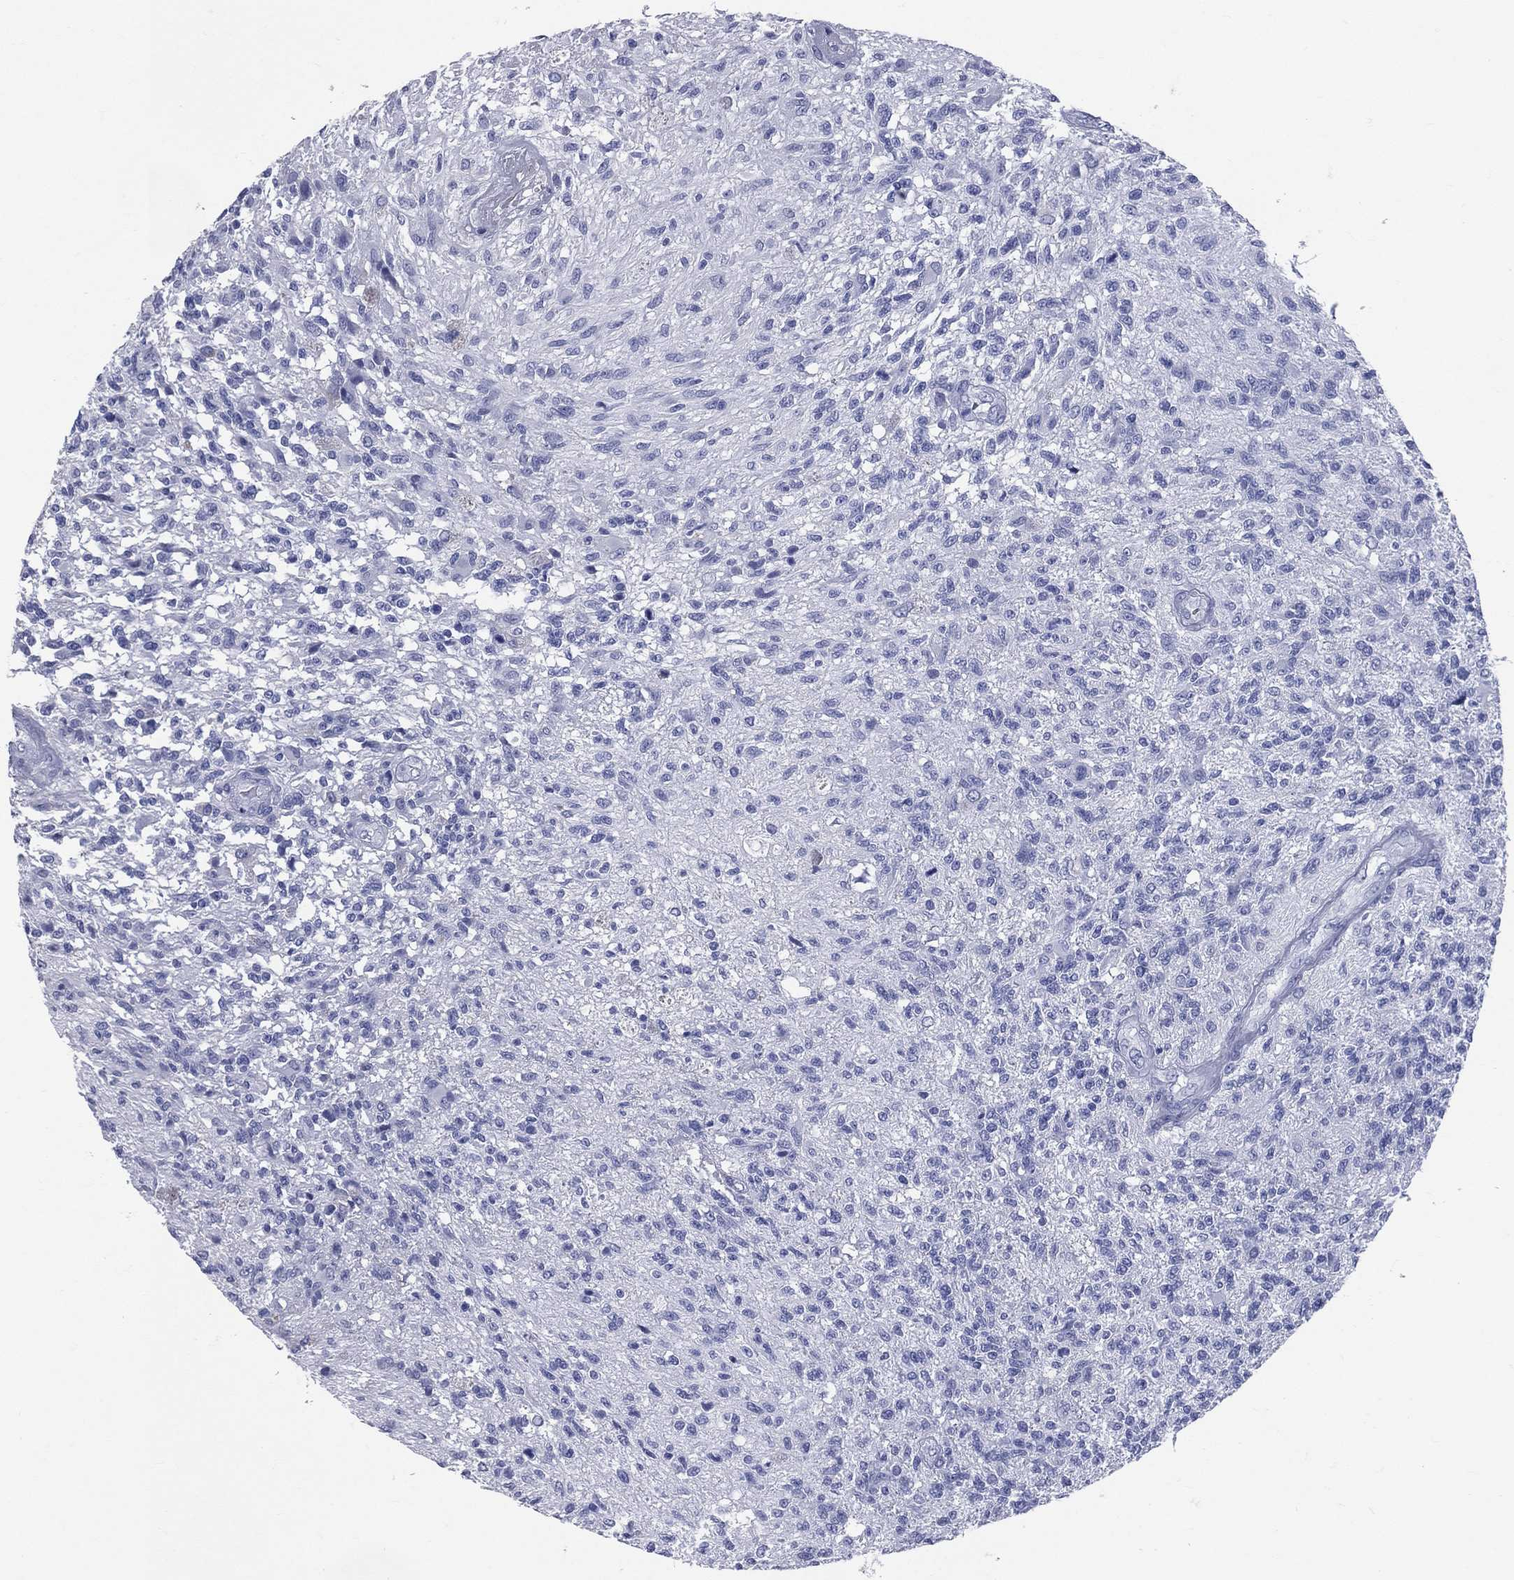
{"staining": {"intensity": "negative", "quantity": "none", "location": "none"}, "tissue": "glioma", "cell_type": "Tumor cells", "image_type": "cancer", "snomed": [{"axis": "morphology", "description": "Glioma, malignant, High grade"}, {"axis": "topography", "description": "Brain"}], "caption": "Immunohistochemistry image of human glioma stained for a protein (brown), which displays no expression in tumor cells.", "gene": "PGLYRP1", "patient": {"sex": "male", "age": 56}}